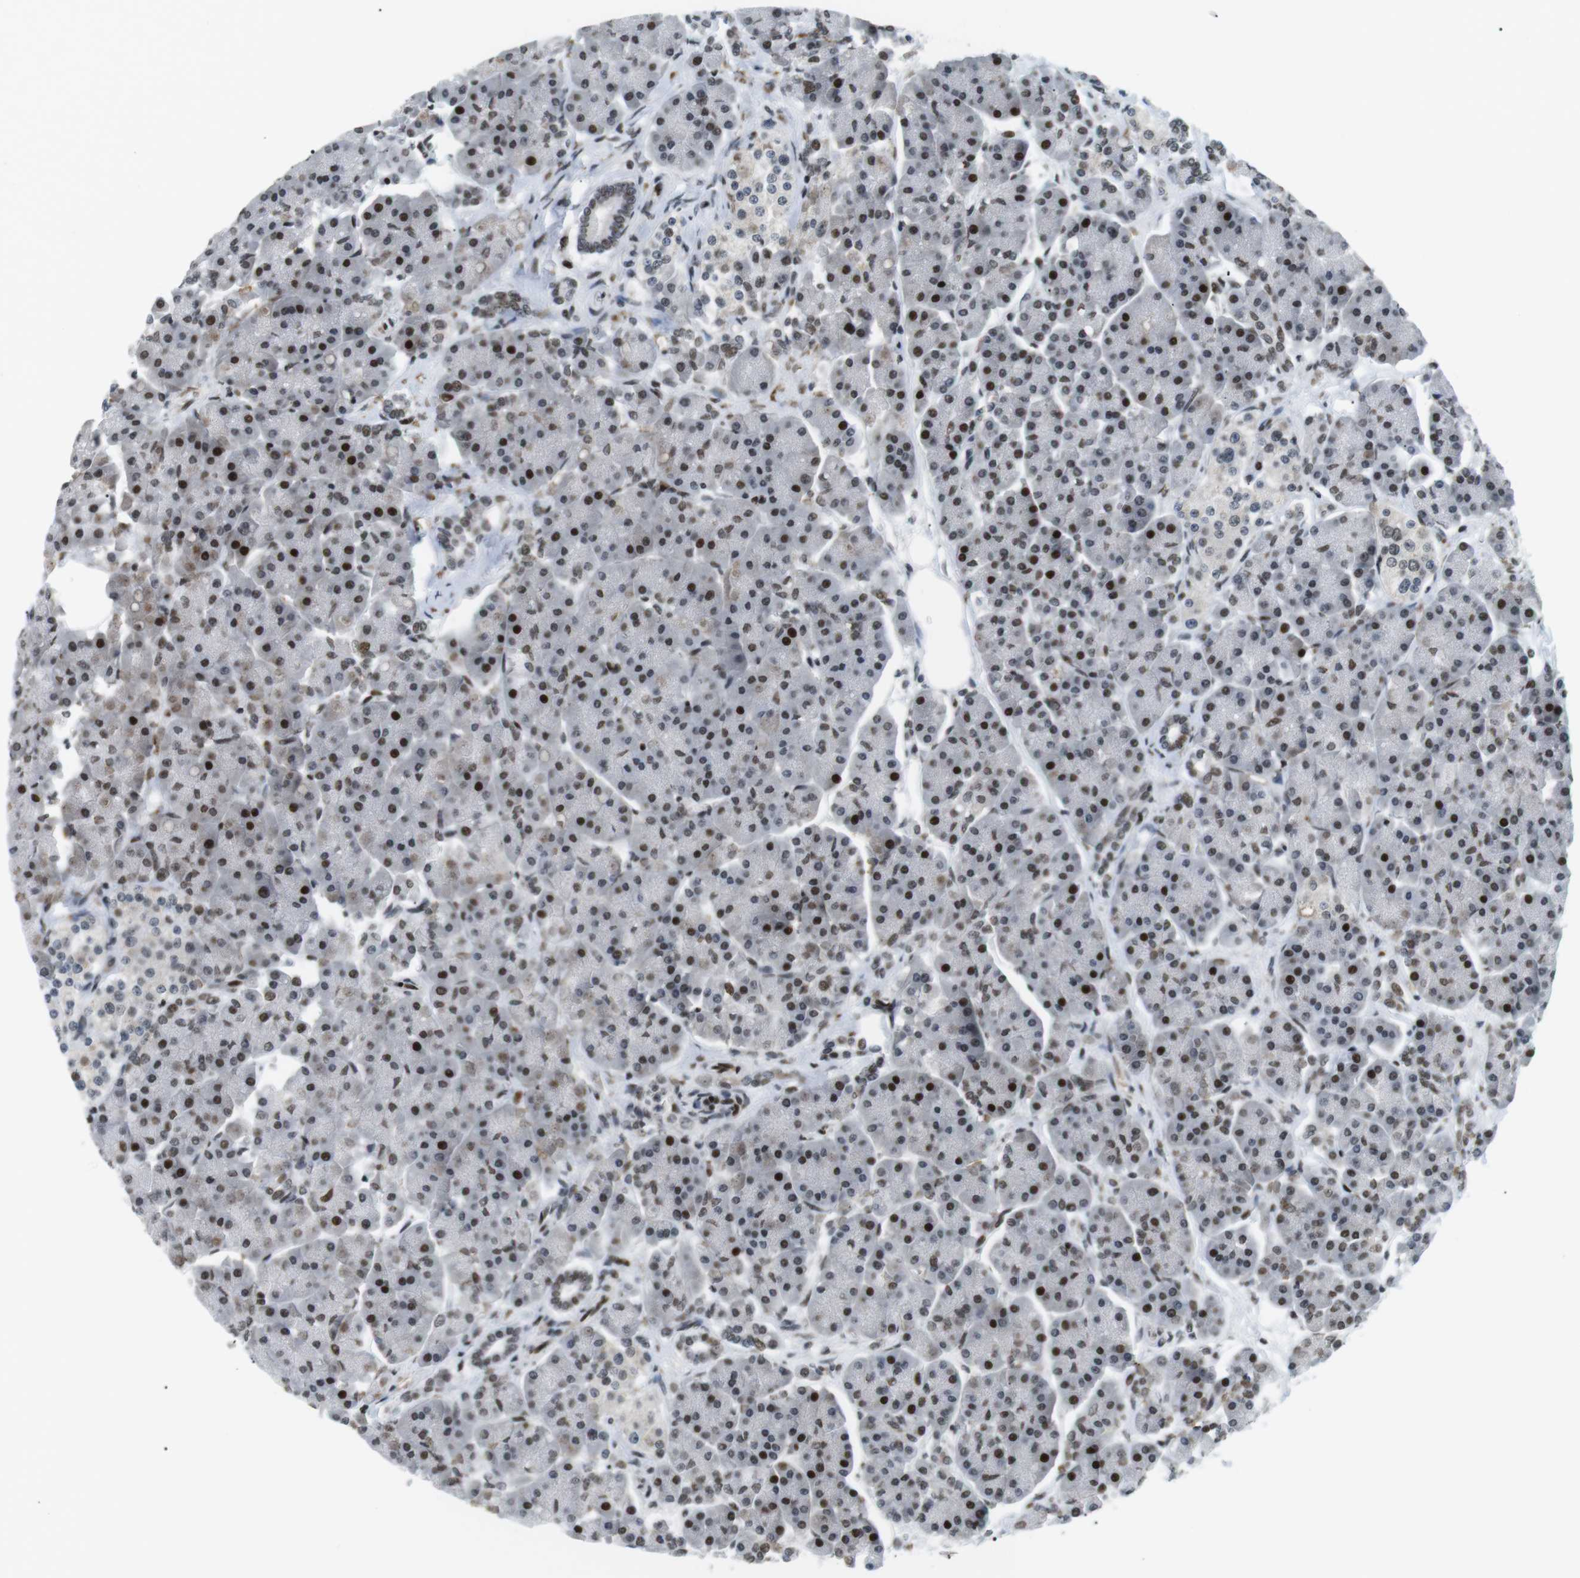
{"staining": {"intensity": "strong", "quantity": "25%-75%", "location": "nuclear"}, "tissue": "pancreas", "cell_type": "Exocrine glandular cells", "image_type": "normal", "snomed": [{"axis": "morphology", "description": "Normal tissue, NOS"}, {"axis": "topography", "description": "Pancreas"}], "caption": "Immunohistochemical staining of benign pancreas demonstrates 25%-75% levels of strong nuclear protein expression in approximately 25%-75% of exocrine glandular cells. The staining was performed using DAB (3,3'-diaminobenzidine) to visualize the protein expression in brown, while the nuclei were stained in blue with hematoxylin (Magnification: 20x).", "gene": "CDC27", "patient": {"sex": "female", "age": 70}}